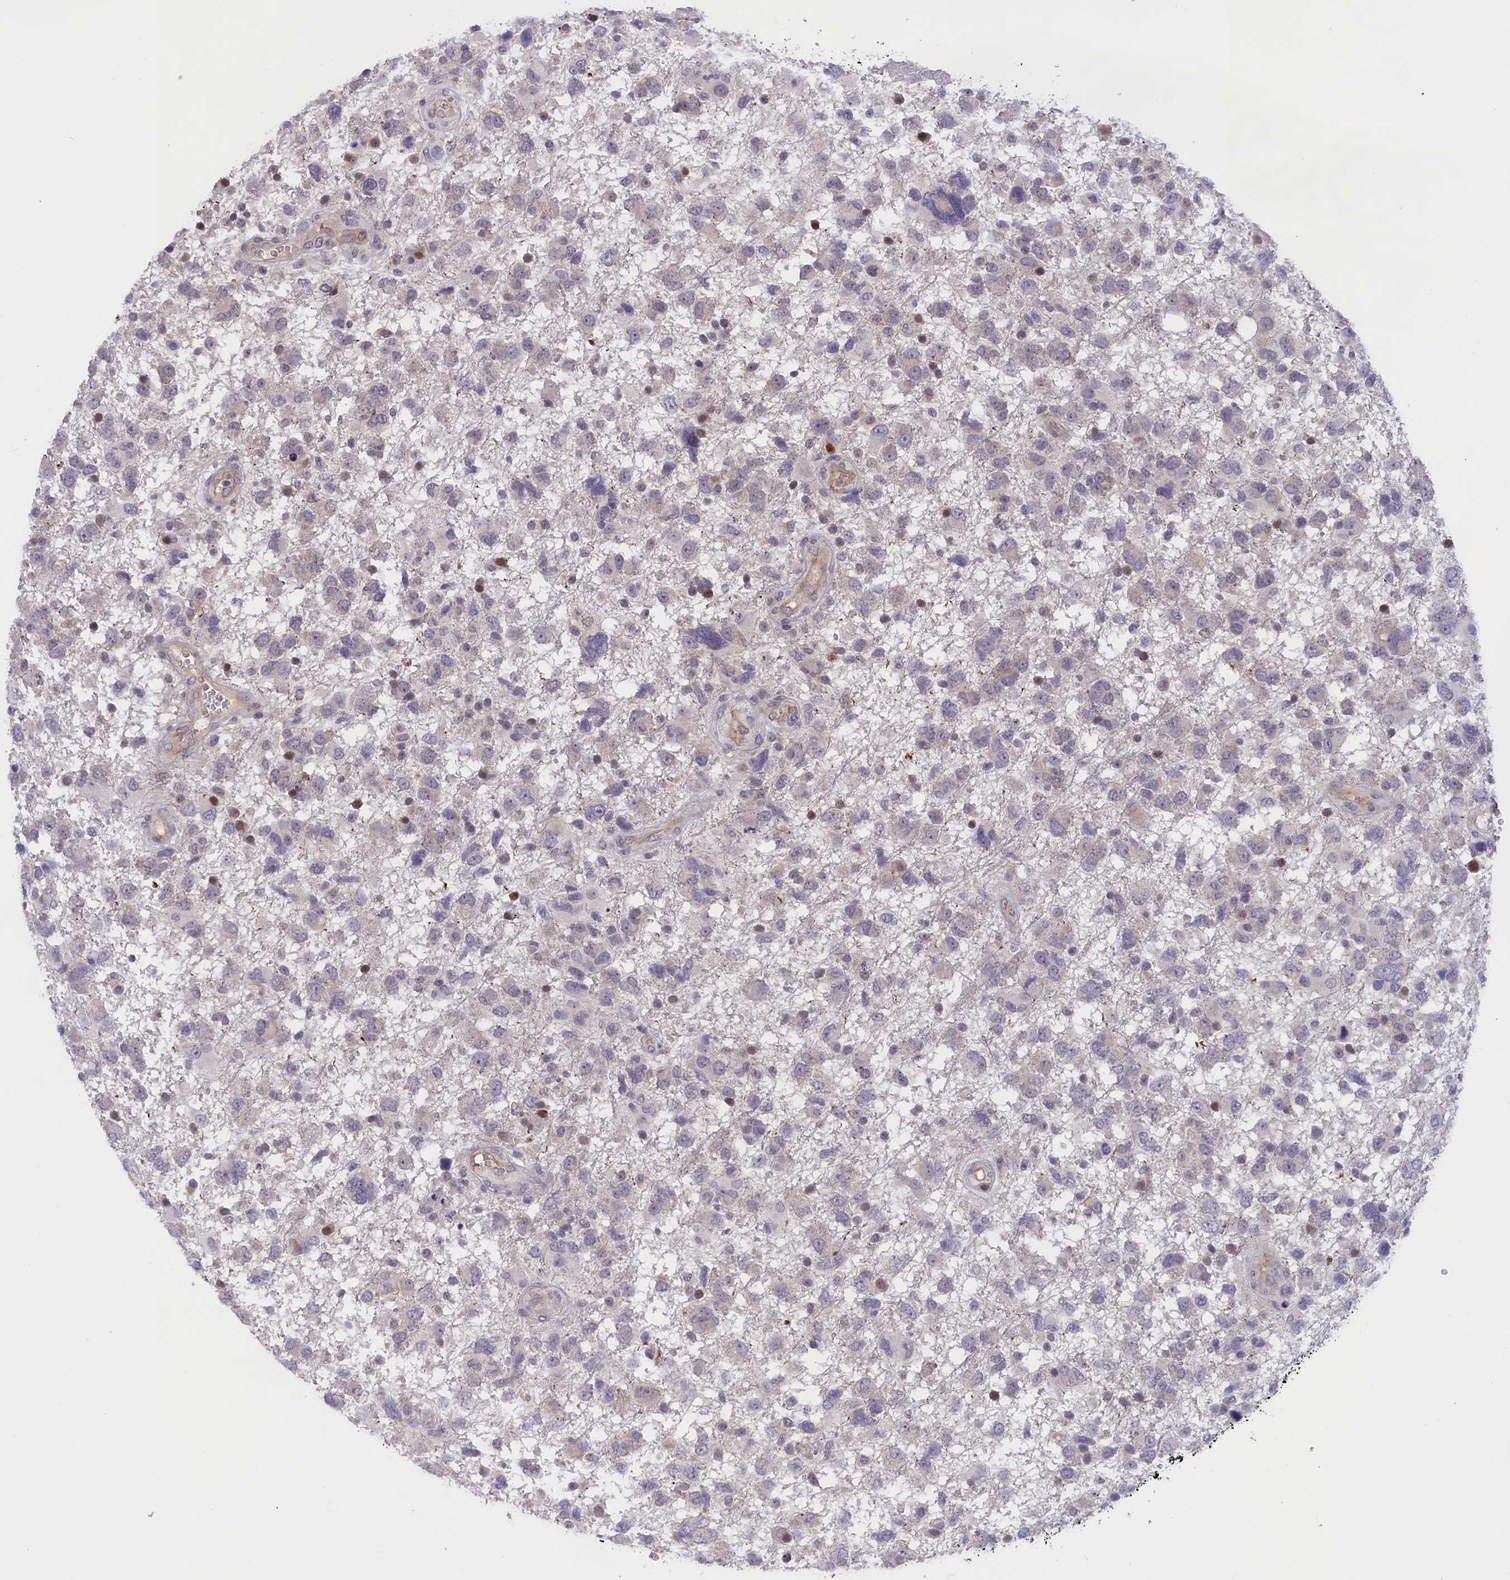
{"staining": {"intensity": "negative", "quantity": "none", "location": "none"}, "tissue": "glioma", "cell_type": "Tumor cells", "image_type": "cancer", "snomed": [{"axis": "morphology", "description": "Glioma, malignant, High grade"}, {"axis": "topography", "description": "Brain"}], "caption": "Glioma stained for a protein using immunohistochemistry (IHC) reveals no expression tumor cells.", "gene": "IGFALS", "patient": {"sex": "male", "age": 61}}